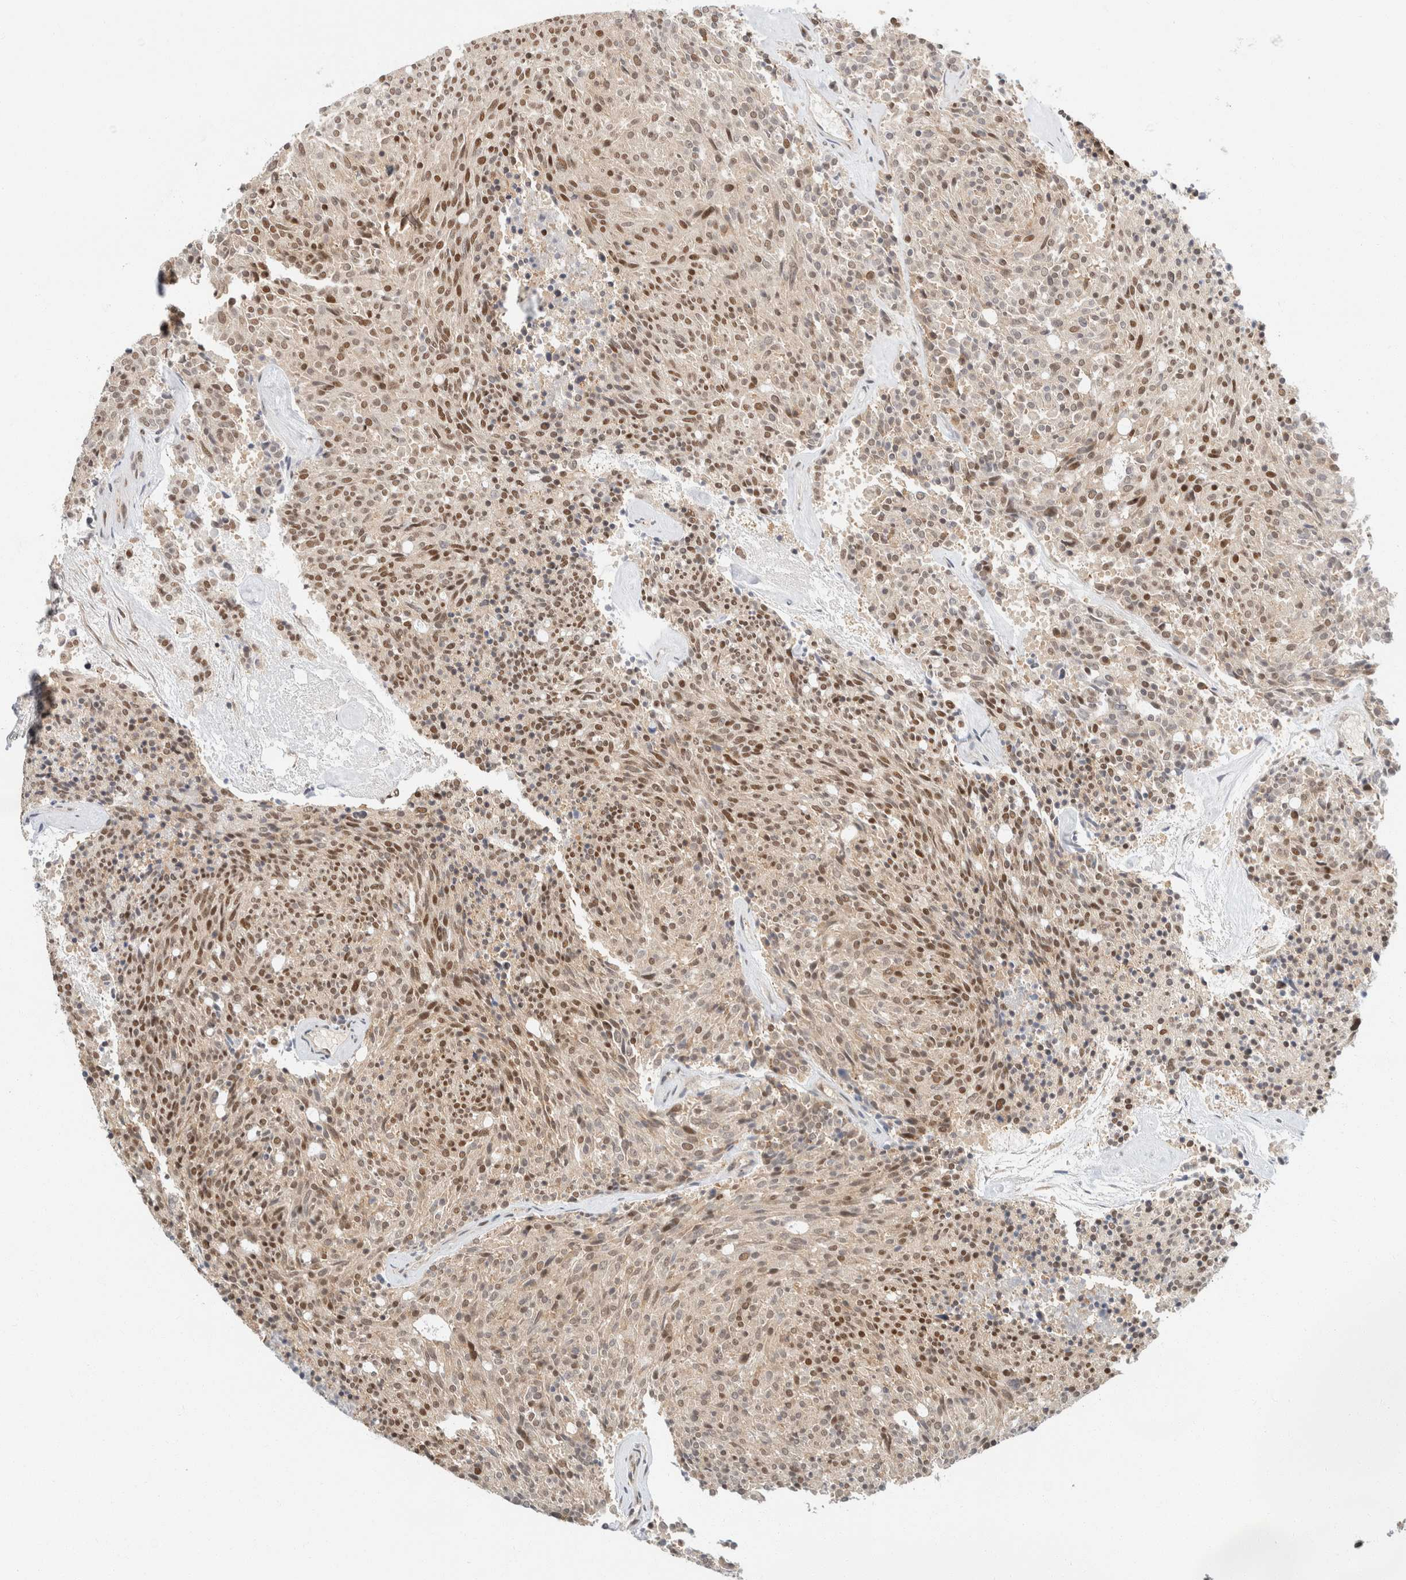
{"staining": {"intensity": "moderate", "quantity": "25%-75%", "location": "nuclear"}, "tissue": "carcinoid", "cell_type": "Tumor cells", "image_type": "cancer", "snomed": [{"axis": "morphology", "description": "Carcinoid, malignant, NOS"}, {"axis": "topography", "description": "Pancreas"}], "caption": "This micrograph demonstrates immunohistochemistry staining of human carcinoid, with medium moderate nuclear expression in approximately 25%-75% of tumor cells.", "gene": "ZNF768", "patient": {"sex": "female", "age": 54}}